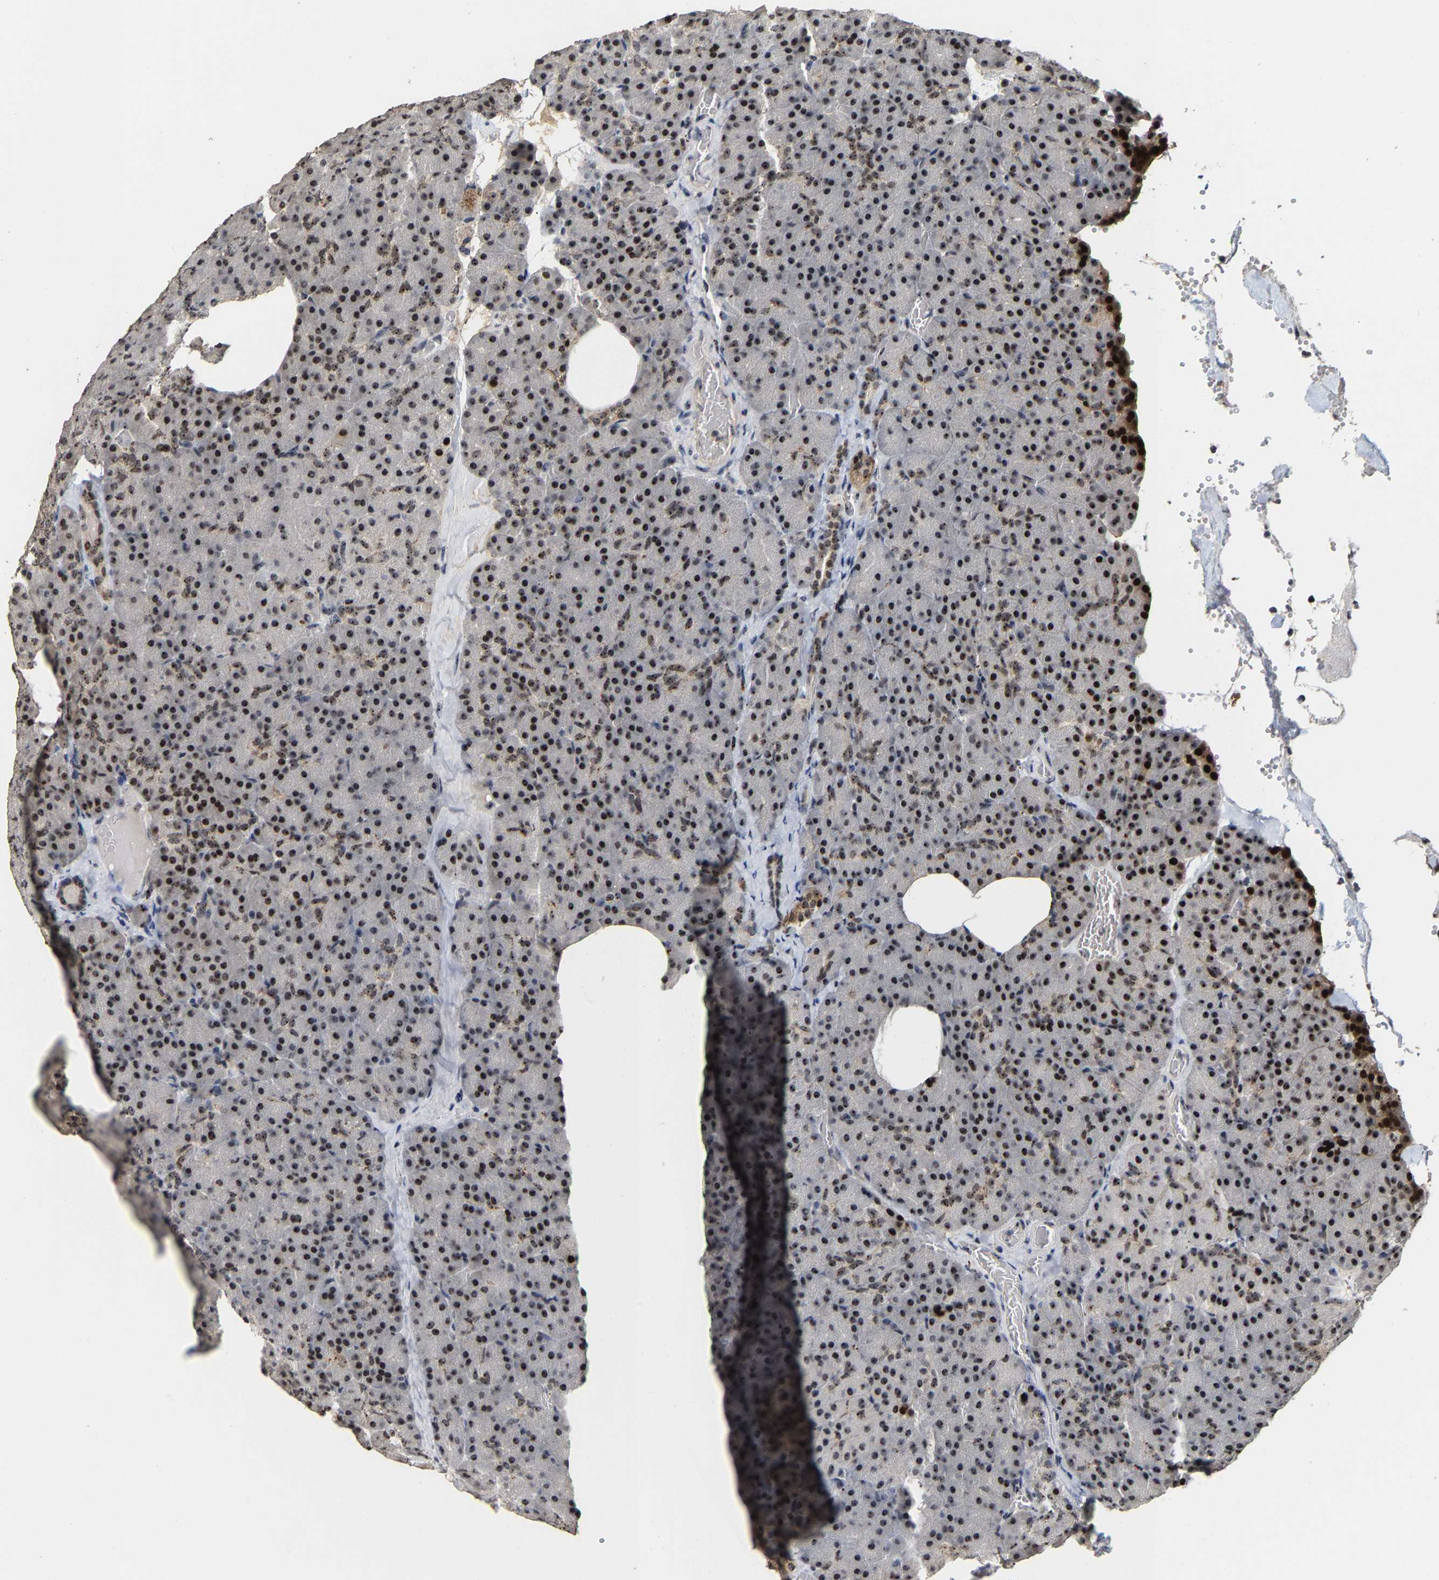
{"staining": {"intensity": "strong", "quantity": "25%-75%", "location": "nuclear"}, "tissue": "pancreas", "cell_type": "Exocrine glandular cells", "image_type": "normal", "snomed": [{"axis": "morphology", "description": "Normal tissue, NOS"}, {"axis": "morphology", "description": "Carcinoid, malignant, NOS"}, {"axis": "topography", "description": "Pancreas"}], "caption": "About 25%-75% of exocrine glandular cells in unremarkable human pancreas reveal strong nuclear protein staining as visualized by brown immunohistochemical staining.", "gene": "NOP58", "patient": {"sex": "female", "age": 35}}